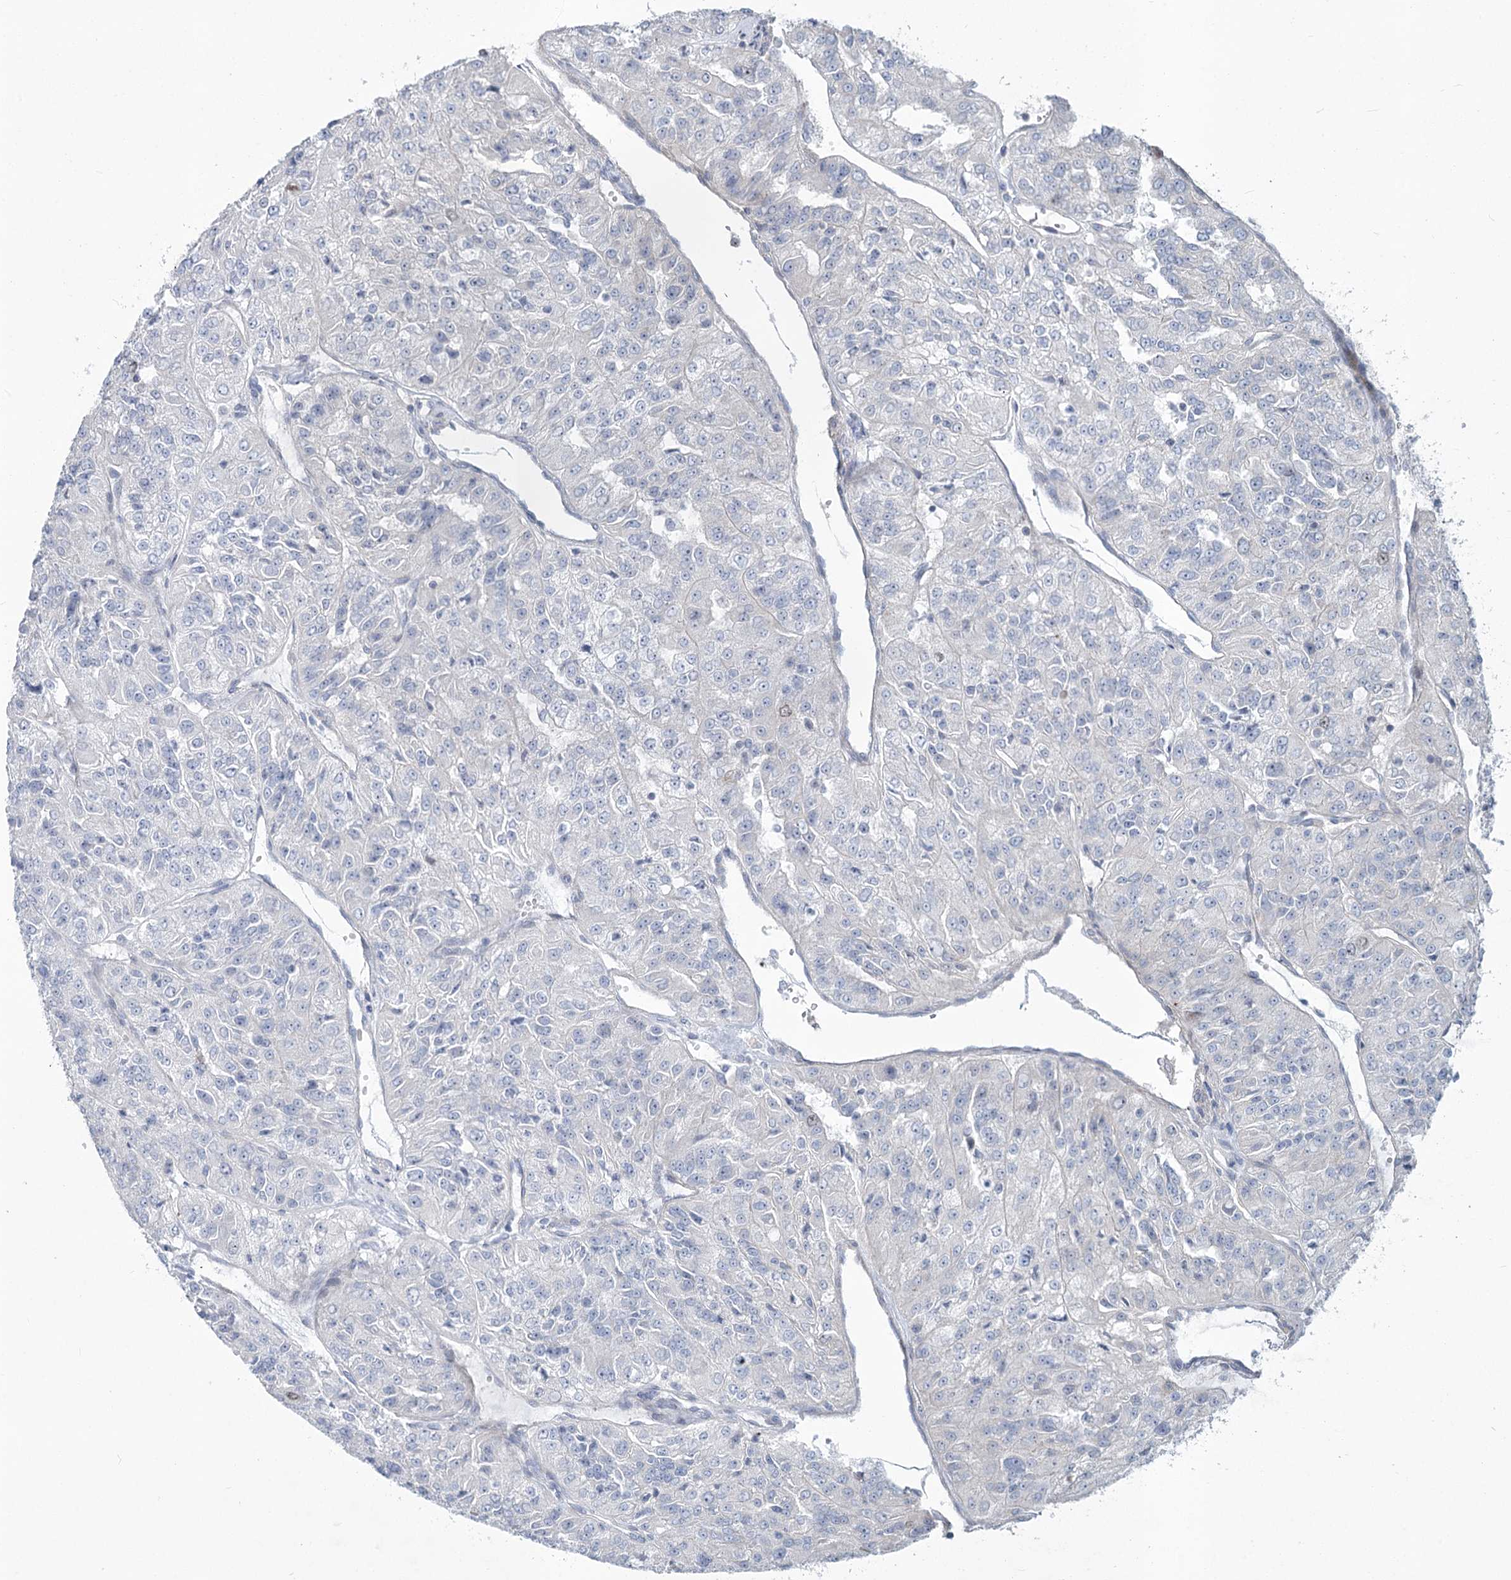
{"staining": {"intensity": "negative", "quantity": "none", "location": "none"}, "tissue": "renal cancer", "cell_type": "Tumor cells", "image_type": "cancer", "snomed": [{"axis": "morphology", "description": "Adenocarcinoma, NOS"}, {"axis": "topography", "description": "Kidney"}], "caption": "The photomicrograph displays no staining of tumor cells in adenocarcinoma (renal). (Stains: DAB (3,3'-diaminobenzidine) immunohistochemistry with hematoxylin counter stain, Microscopy: brightfield microscopy at high magnification).", "gene": "ABITRAM", "patient": {"sex": "female", "age": 63}}